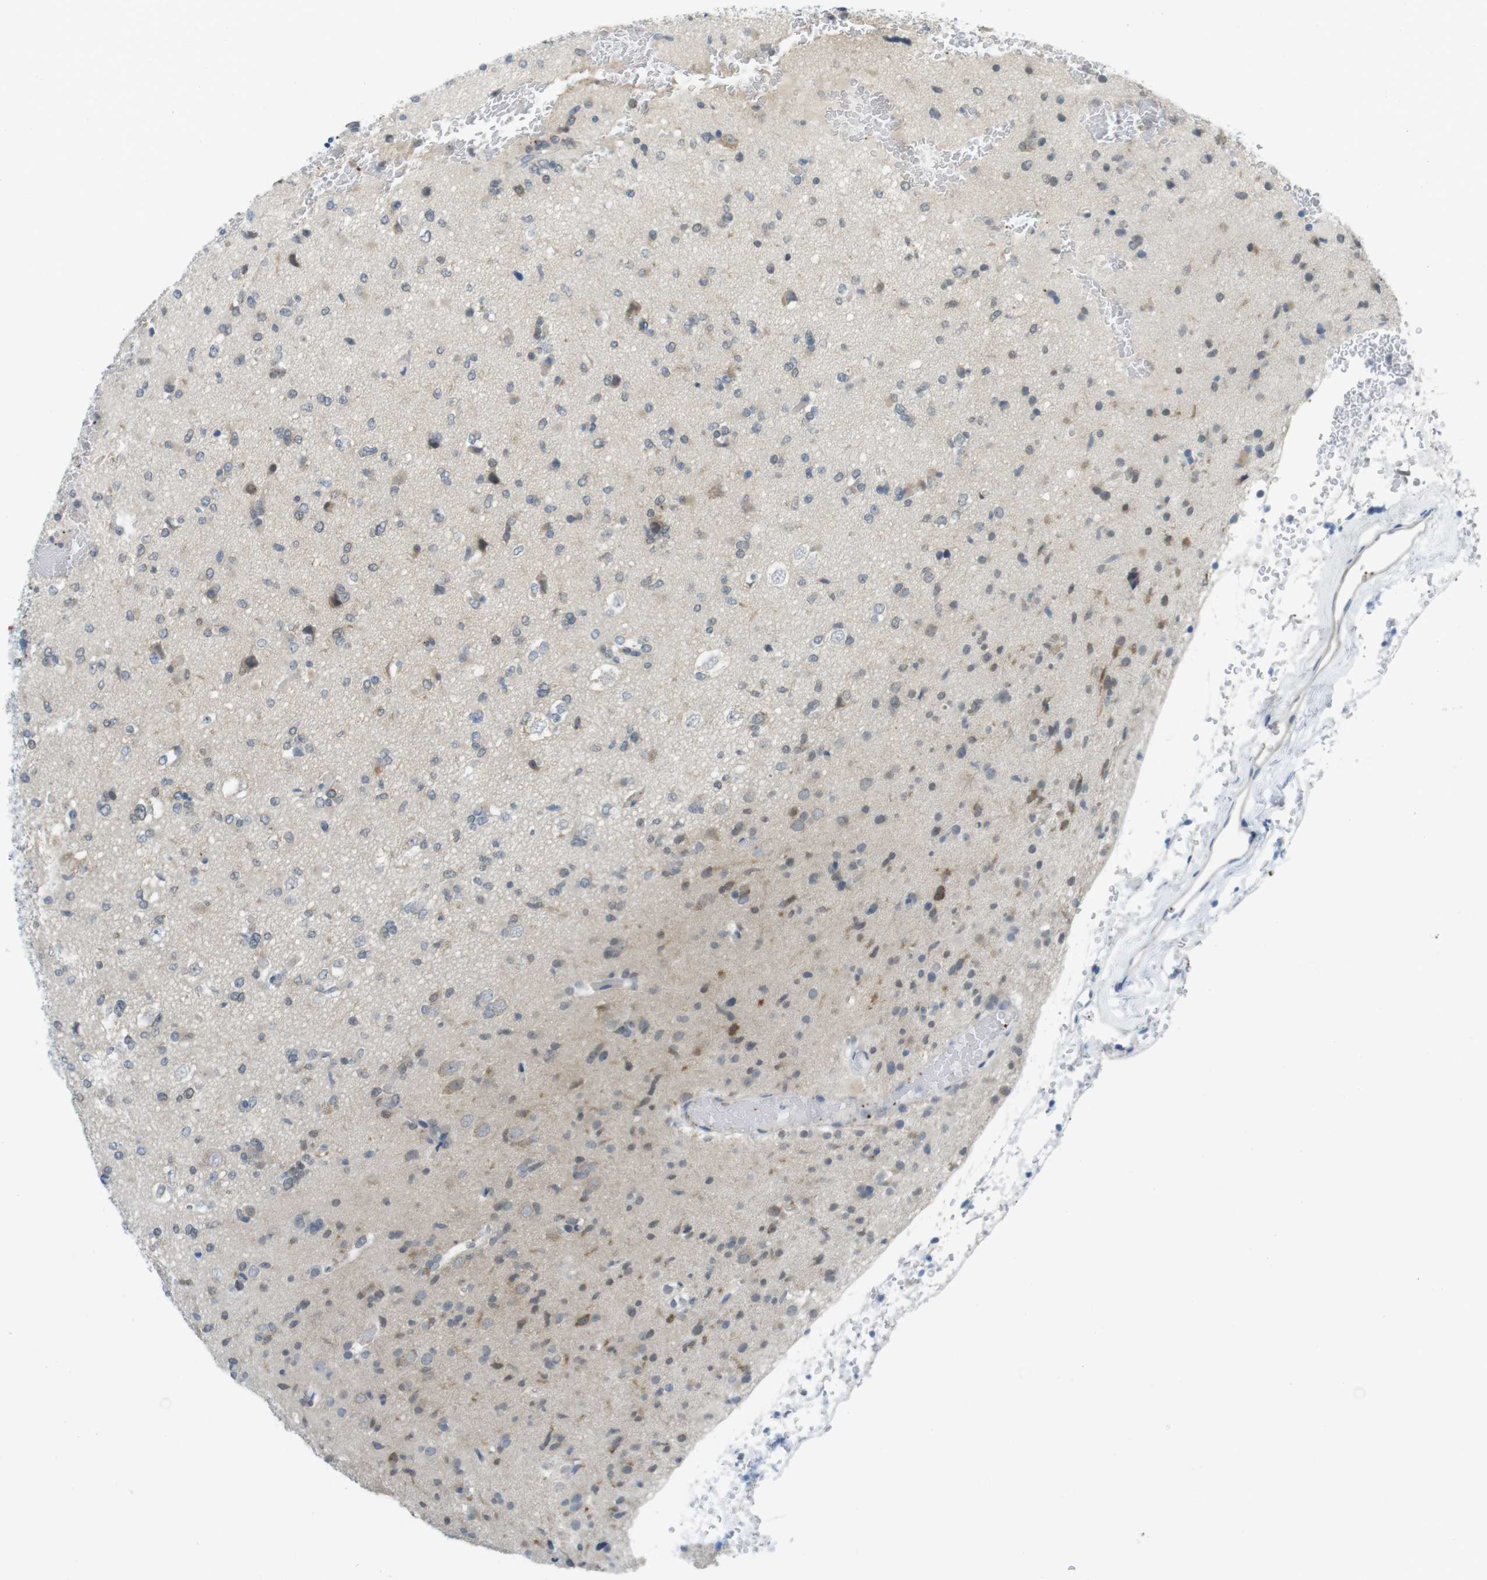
{"staining": {"intensity": "weak", "quantity": "<25%", "location": "cytoplasmic/membranous"}, "tissue": "glioma", "cell_type": "Tumor cells", "image_type": "cancer", "snomed": [{"axis": "morphology", "description": "Glioma, malignant, Low grade"}, {"axis": "topography", "description": "Brain"}], "caption": "A photomicrograph of human malignant glioma (low-grade) is negative for staining in tumor cells.", "gene": "CASP2", "patient": {"sex": "female", "age": 22}}